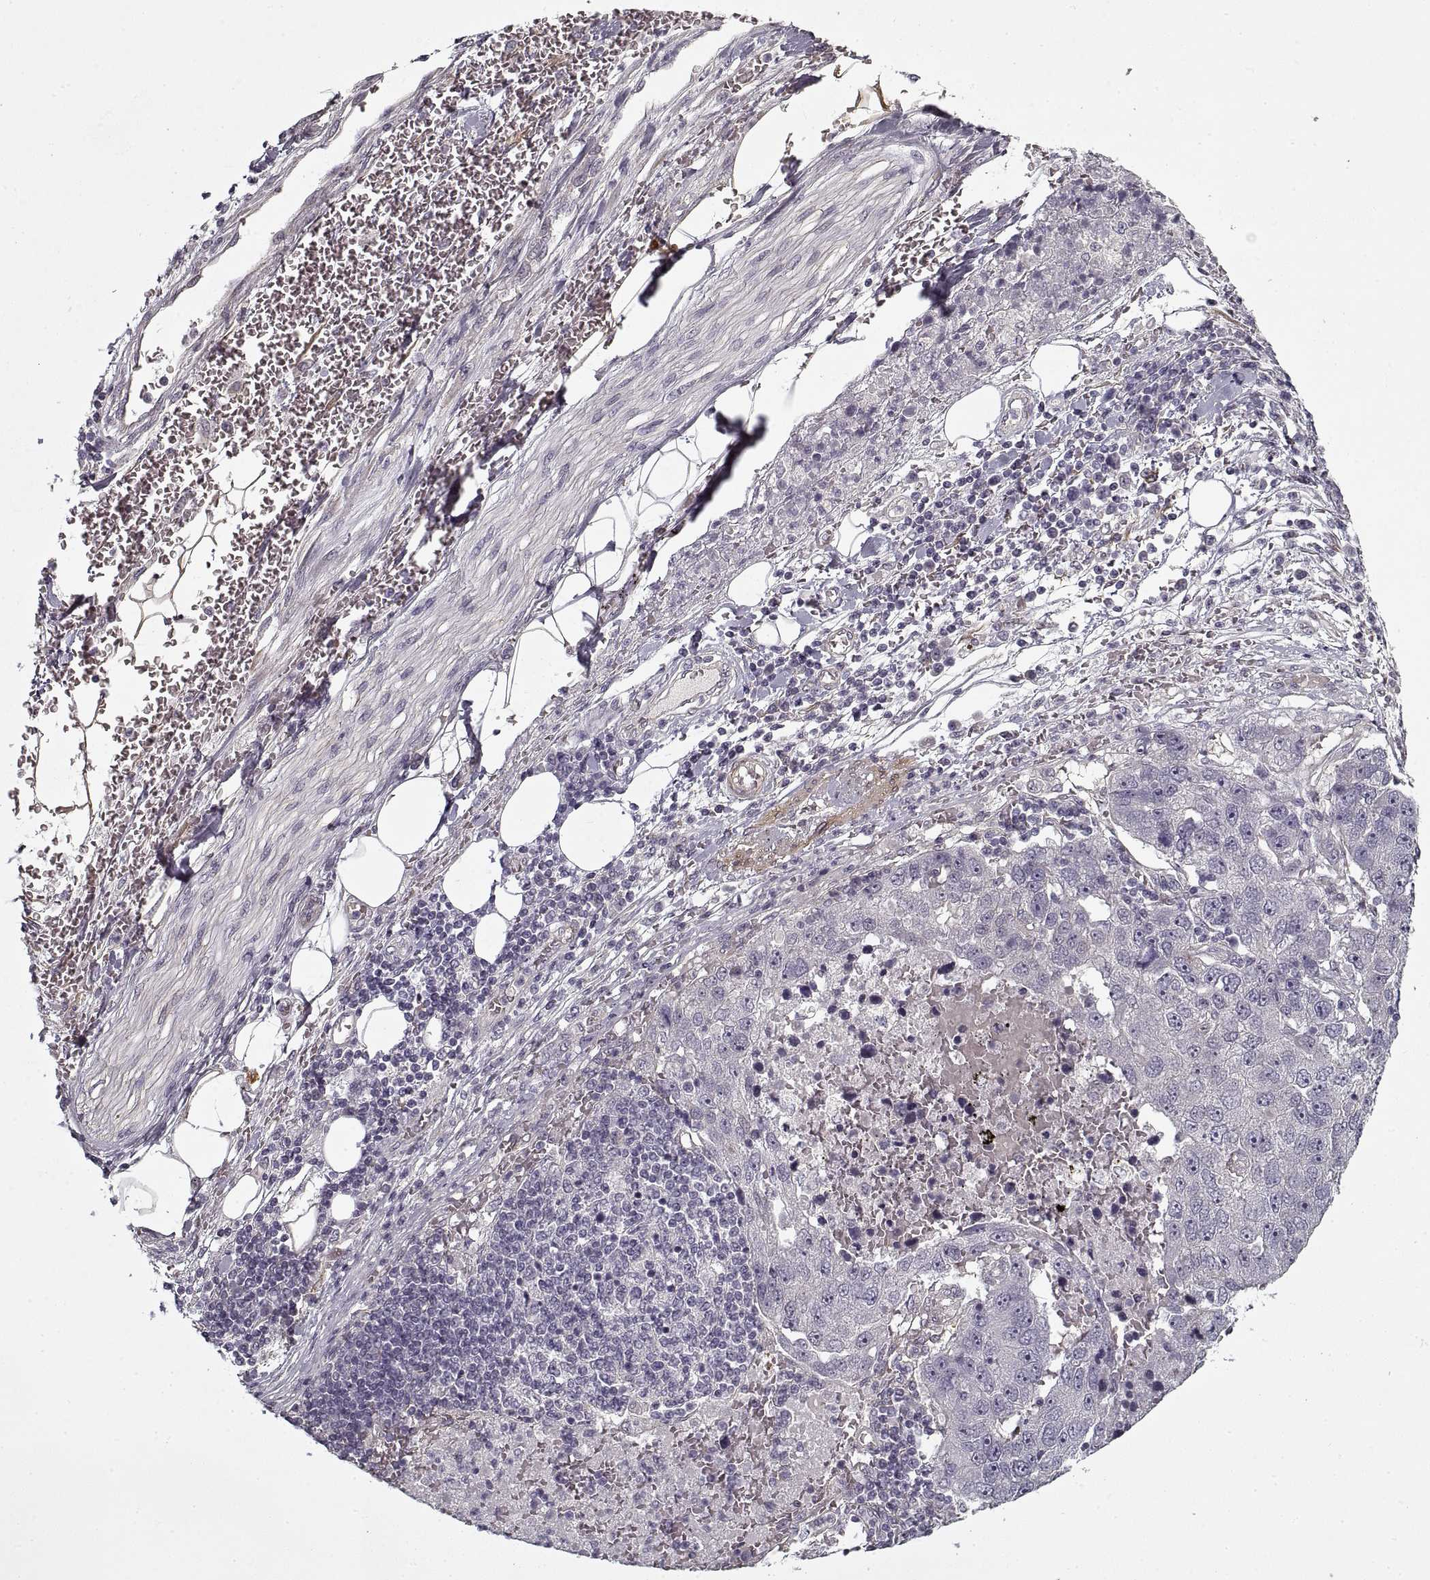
{"staining": {"intensity": "negative", "quantity": "none", "location": "none"}, "tissue": "pancreatic cancer", "cell_type": "Tumor cells", "image_type": "cancer", "snomed": [{"axis": "morphology", "description": "Adenocarcinoma, NOS"}, {"axis": "topography", "description": "Pancreas"}], "caption": "Tumor cells are negative for brown protein staining in pancreatic cancer.", "gene": "LAMB2", "patient": {"sex": "female", "age": 61}}